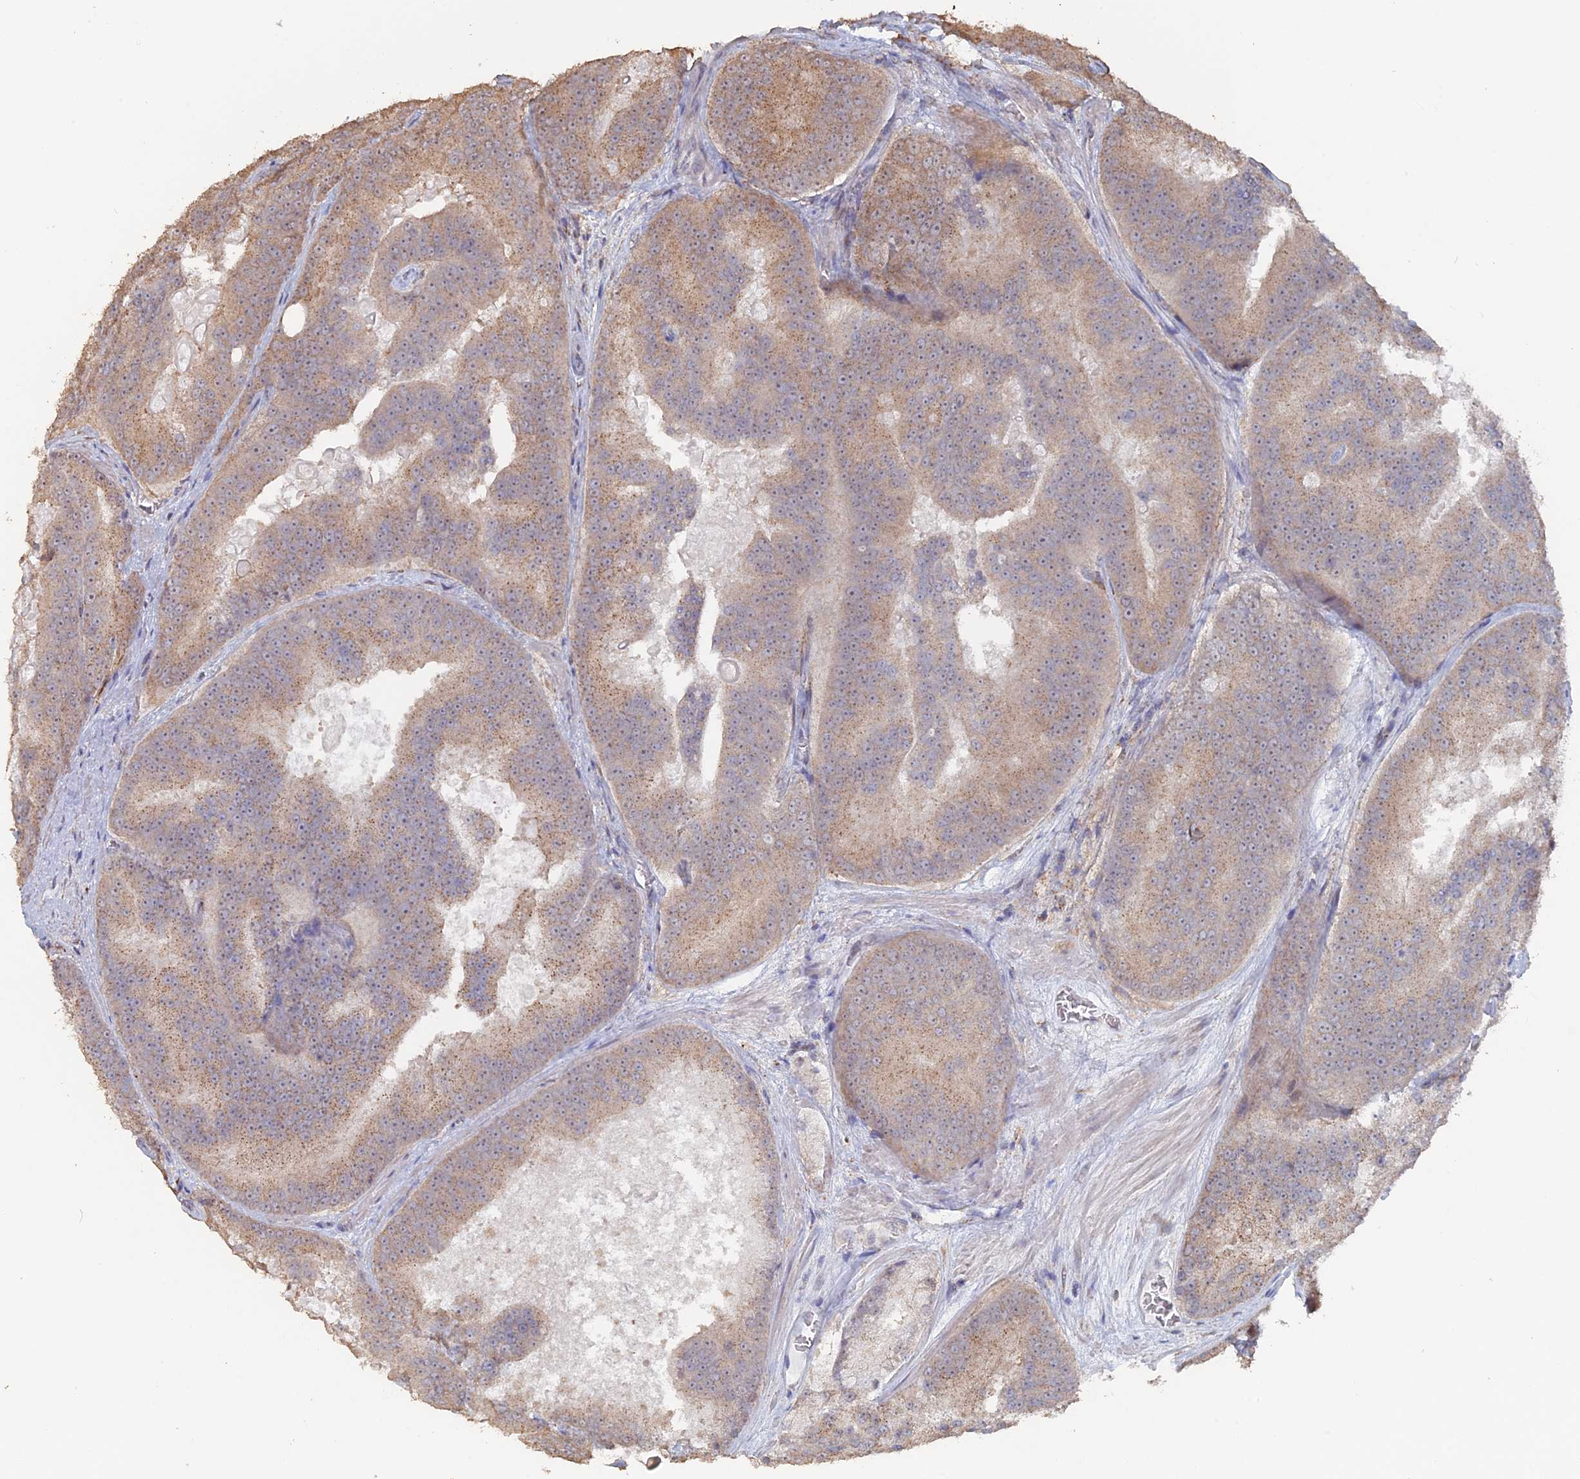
{"staining": {"intensity": "moderate", "quantity": "25%-75%", "location": "cytoplasmic/membranous"}, "tissue": "prostate cancer", "cell_type": "Tumor cells", "image_type": "cancer", "snomed": [{"axis": "morphology", "description": "Adenocarcinoma, High grade"}, {"axis": "topography", "description": "Prostate"}], "caption": "A micrograph of human adenocarcinoma (high-grade) (prostate) stained for a protein exhibits moderate cytoplasmic/membranous brown staining in tumor cells.", "gene": "SEMG2", "patient": {"sex": "male", "age": 61}}